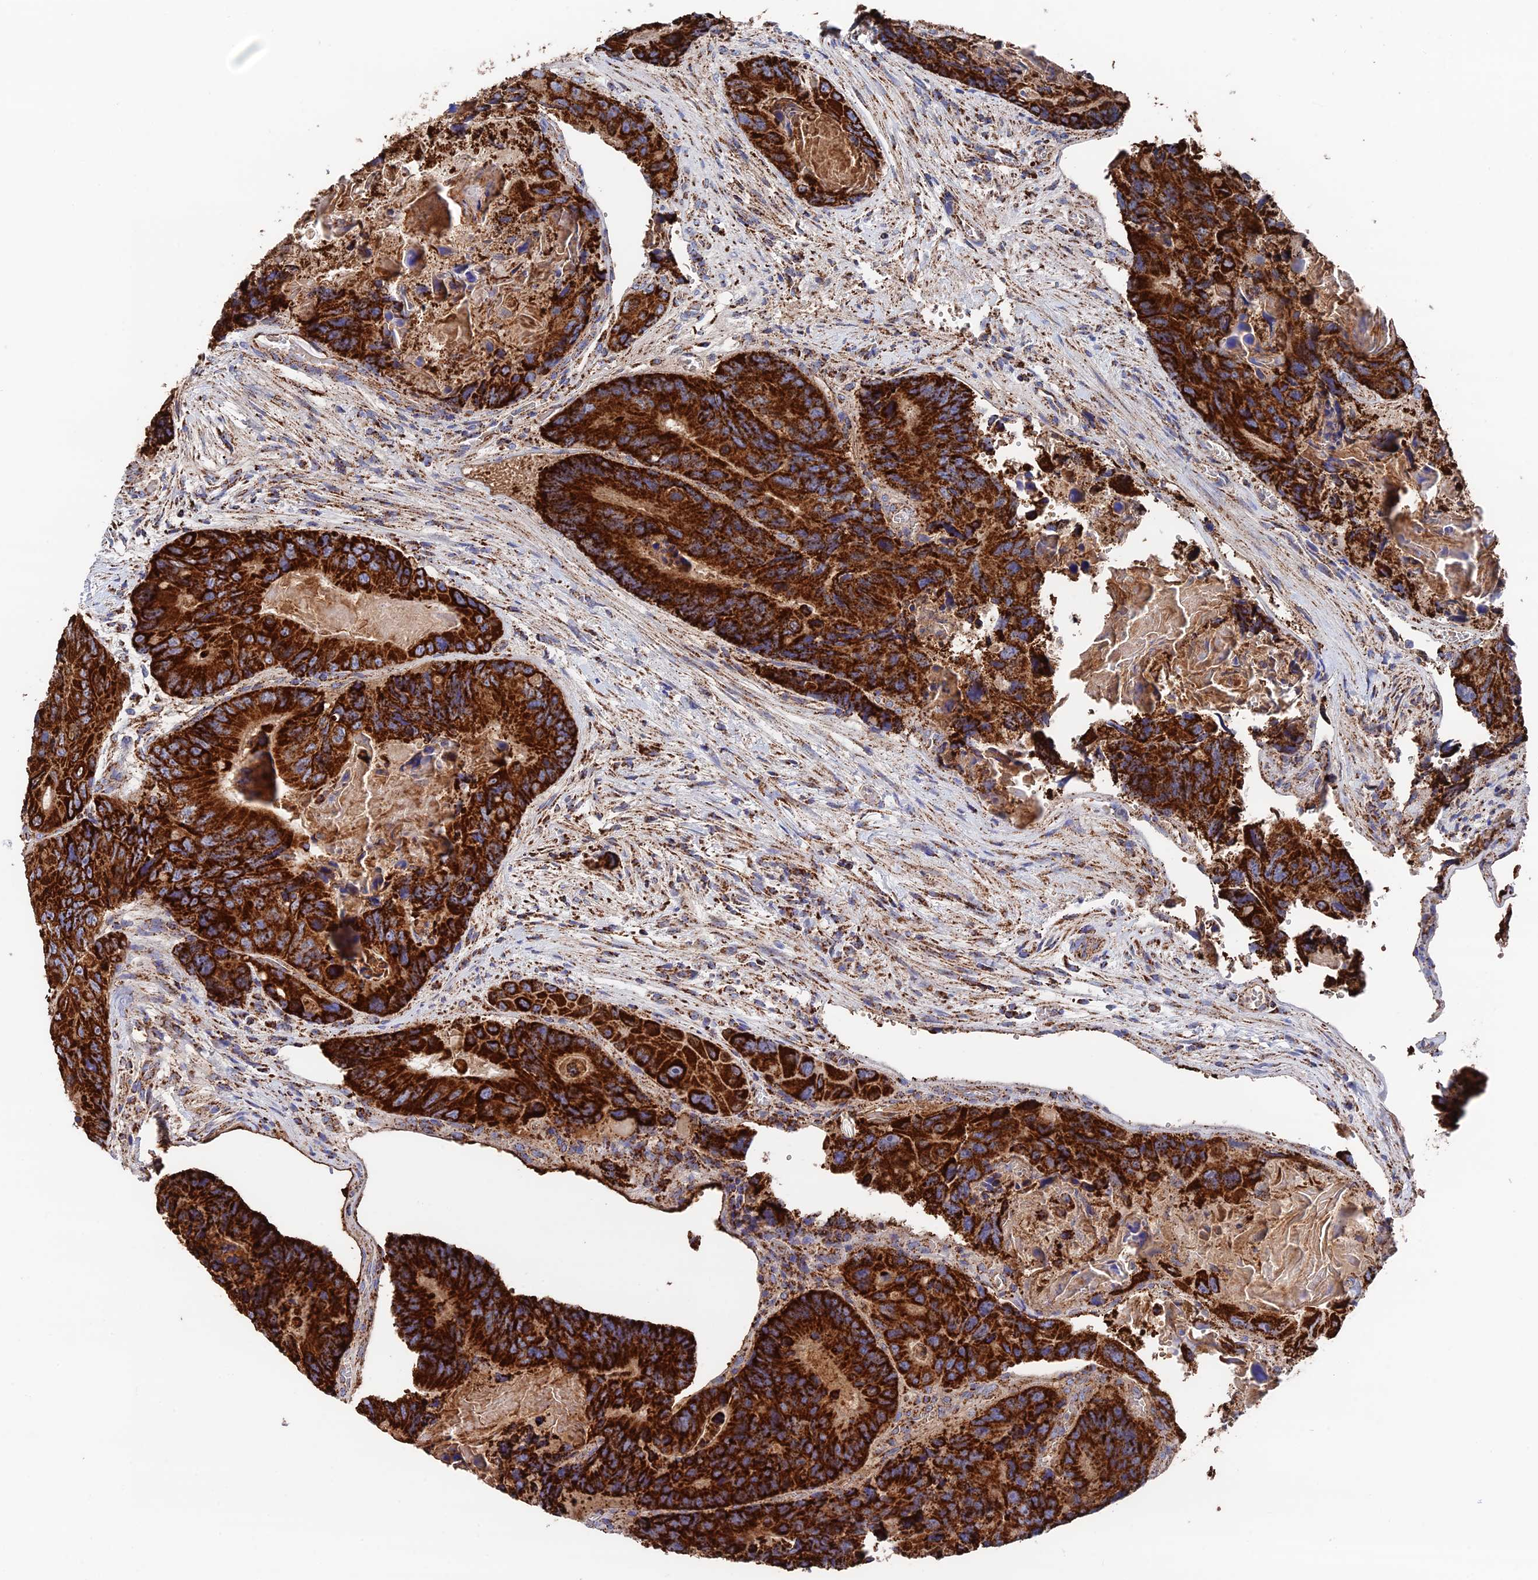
{"staining": {"intensity": "strong", "quantity": ">75%", "location": "cytoplasmic/membranous"}, "tissue": "colorectal cancer", "cell_type": "Tumor cells", "image_type": "cancer", "snomed": [{"axis": "morphology", "description": "Adenocarcinoma, NOS"}, {"axis": "topography", "description": "Colon"}], "caption": "Colorectal cancer stained for a protein (brown) exhibits strong cytoplasmic/membranous positive staining in approximately >75% of tumor cells.", "gene": "HAUS8", "patient": {"sex": "male", "age": 84}}